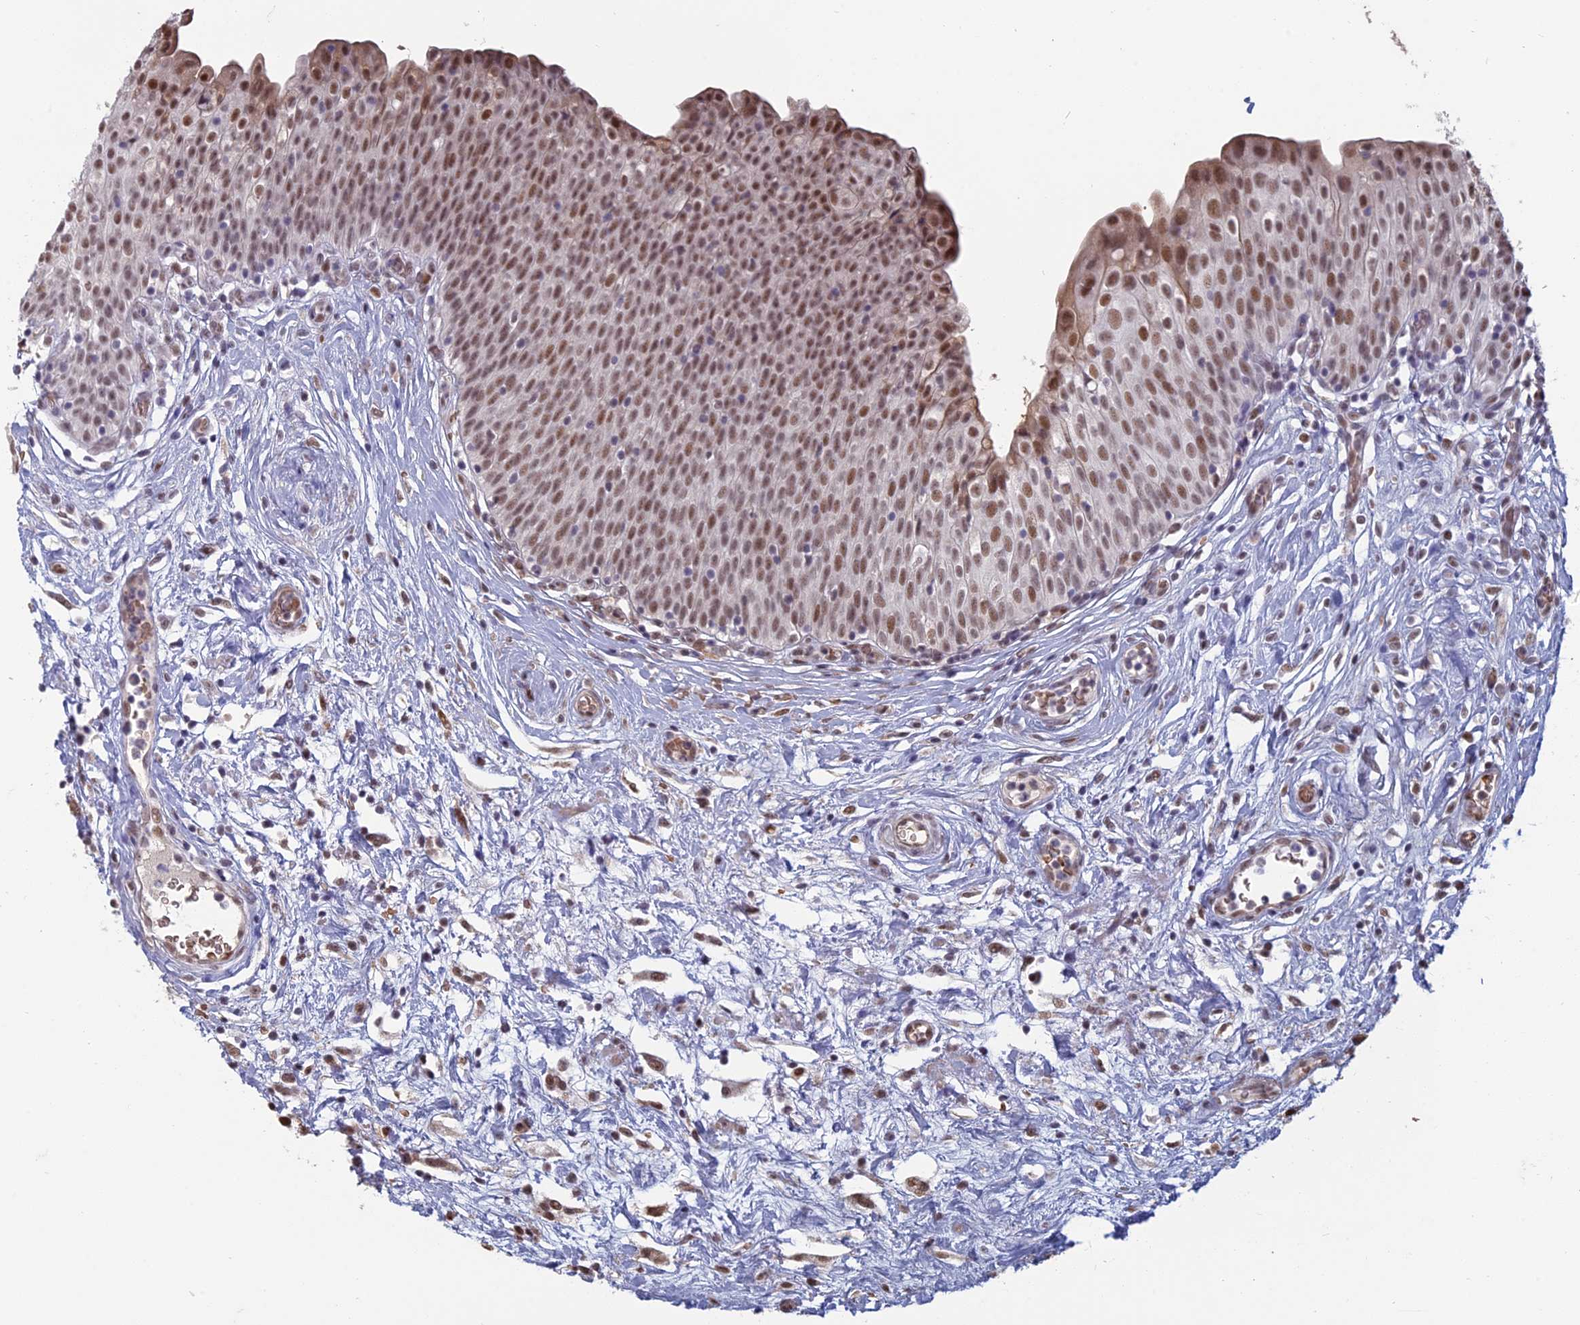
{"staining": {"intensity": "moderate", "quantity": ">75%", "location": "nuclear"}, "tissue": "urinary bladder", "cell_type": "Urothelial cells", "image_type": "normal", "snomed": [{"axis": "morphology", "description": "Normal tissue, NOS"}, {"axis": "topography", "description": "Urinary bladder"}], "caption": "This histopathology image reveals immunohistochemistry (IHC) staining of normal human urinary bladder, with medium moderate nuclear positivity in about >75% of urothelial cells.", "gene": "MFAP1", "patient": {"sex": "male", "age": 55}}